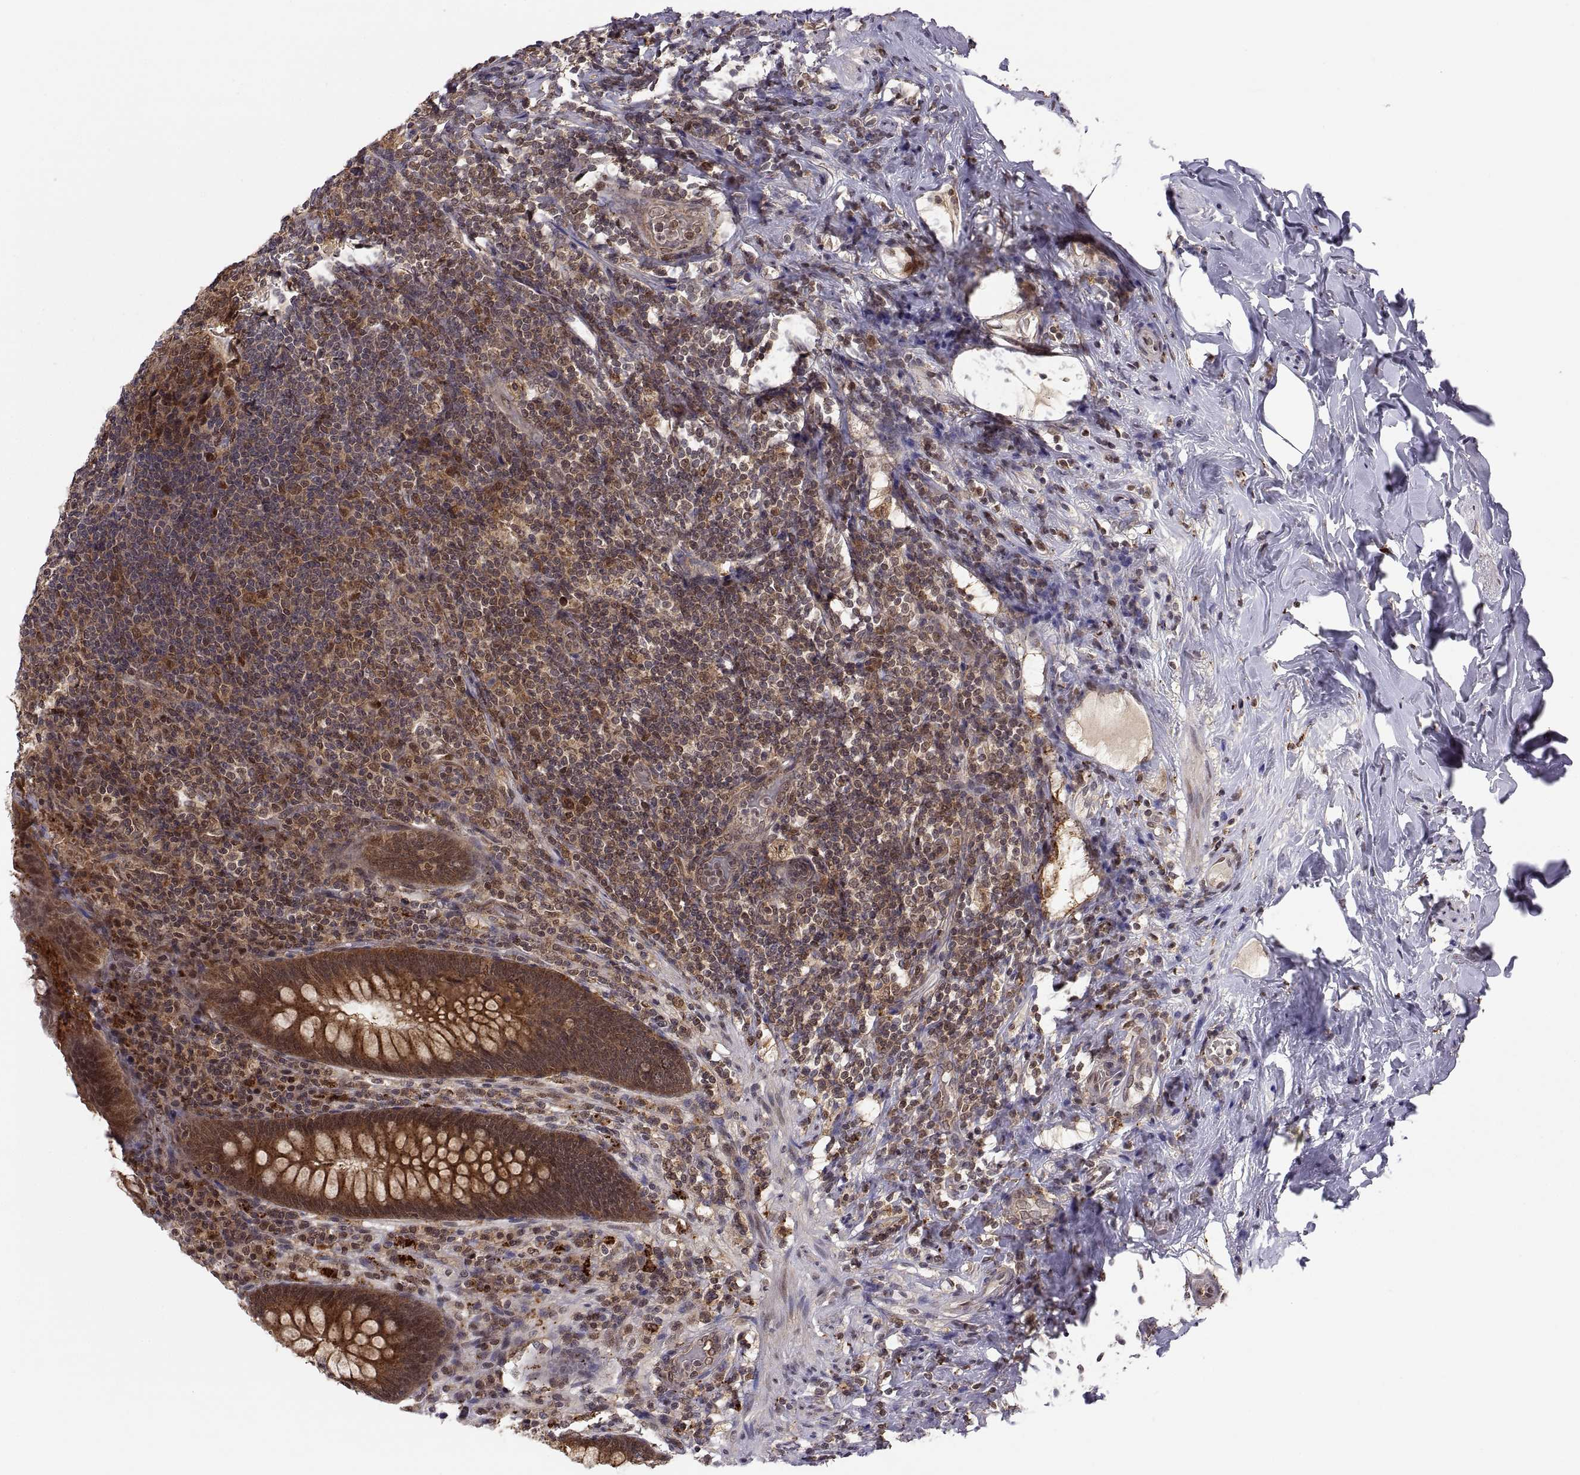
{"staining": {"intensity": "strong", "quantity": ">75%", "location": "cytoplasmic/membranous"}, "tissue": "appendix", "cell_type": "Glandular cells", "image_type": "normal", "snomed": [{"axis": "morphology", "description": "Normal tissue, NOS"}, {"axis": "topography", "description": "Appendix"}], "caption": "Brown immunohistochemical staining in unremarkable appendix shows strong cytoplasmic/membranous expression in about >75% of glandular cells.", "gene": "PSMC2", "patient": {"sex": "male", "age": 47}}